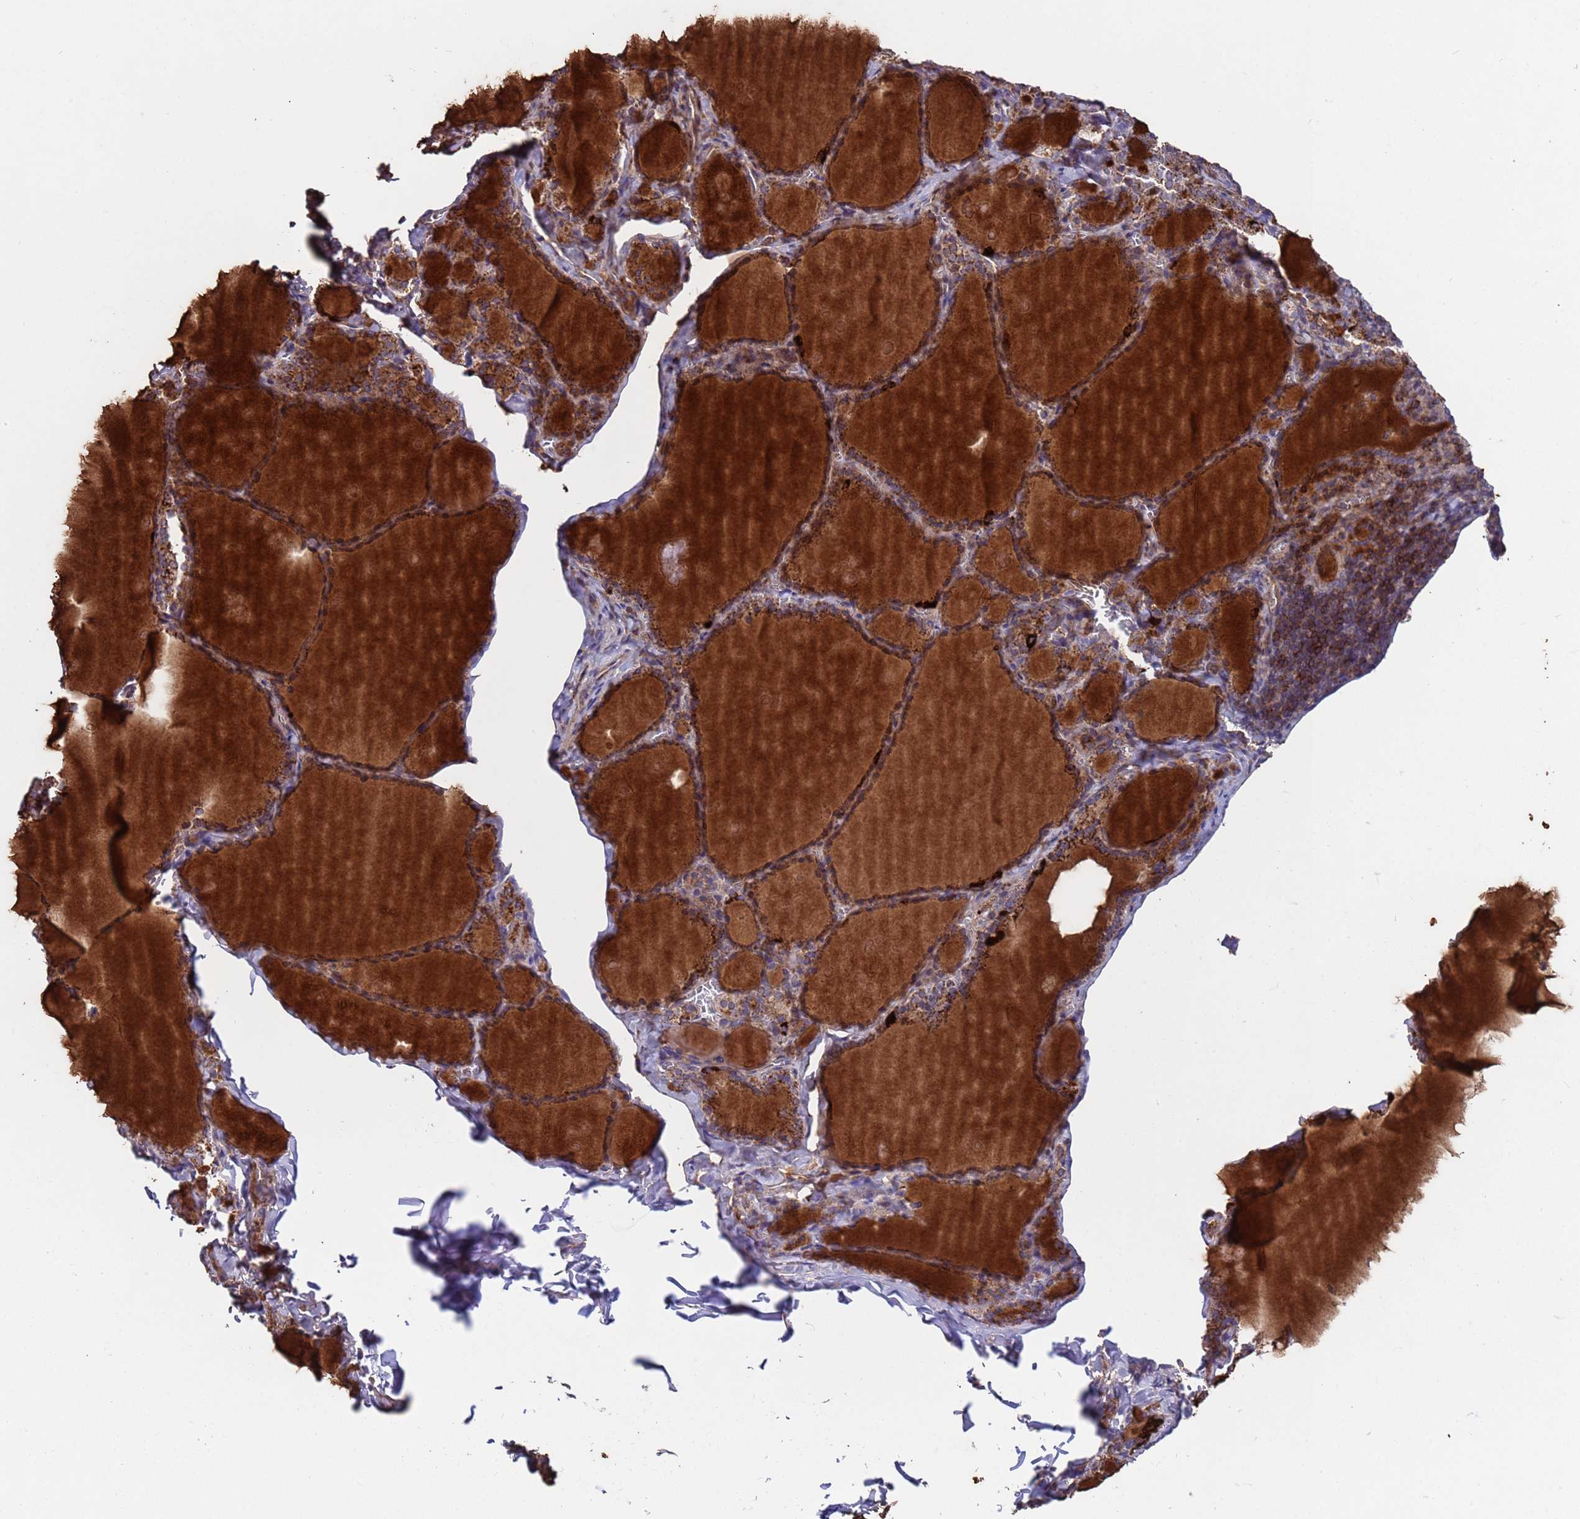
{"staining": {"intensity": "strong", "quantity": ">75%", "location": "cytoplasmic/membranous"}, "tissue": "thyroid gland", "cell_type": "Glandular cells", "image_type": "normal", "snomed": [{"axis": "morphology", "description": "Normal tissue, NOS"}, {"axis": "topography", "description": "Thyroid gland"}], "caption": "Immunohistochemical staining of normal human thyroid gland displays strong cytoplasmic/membranous protein positivity in about >75% of glandular cells.", "gene": "ACAD8", "patient": {"sex": "male", "age": 56}}